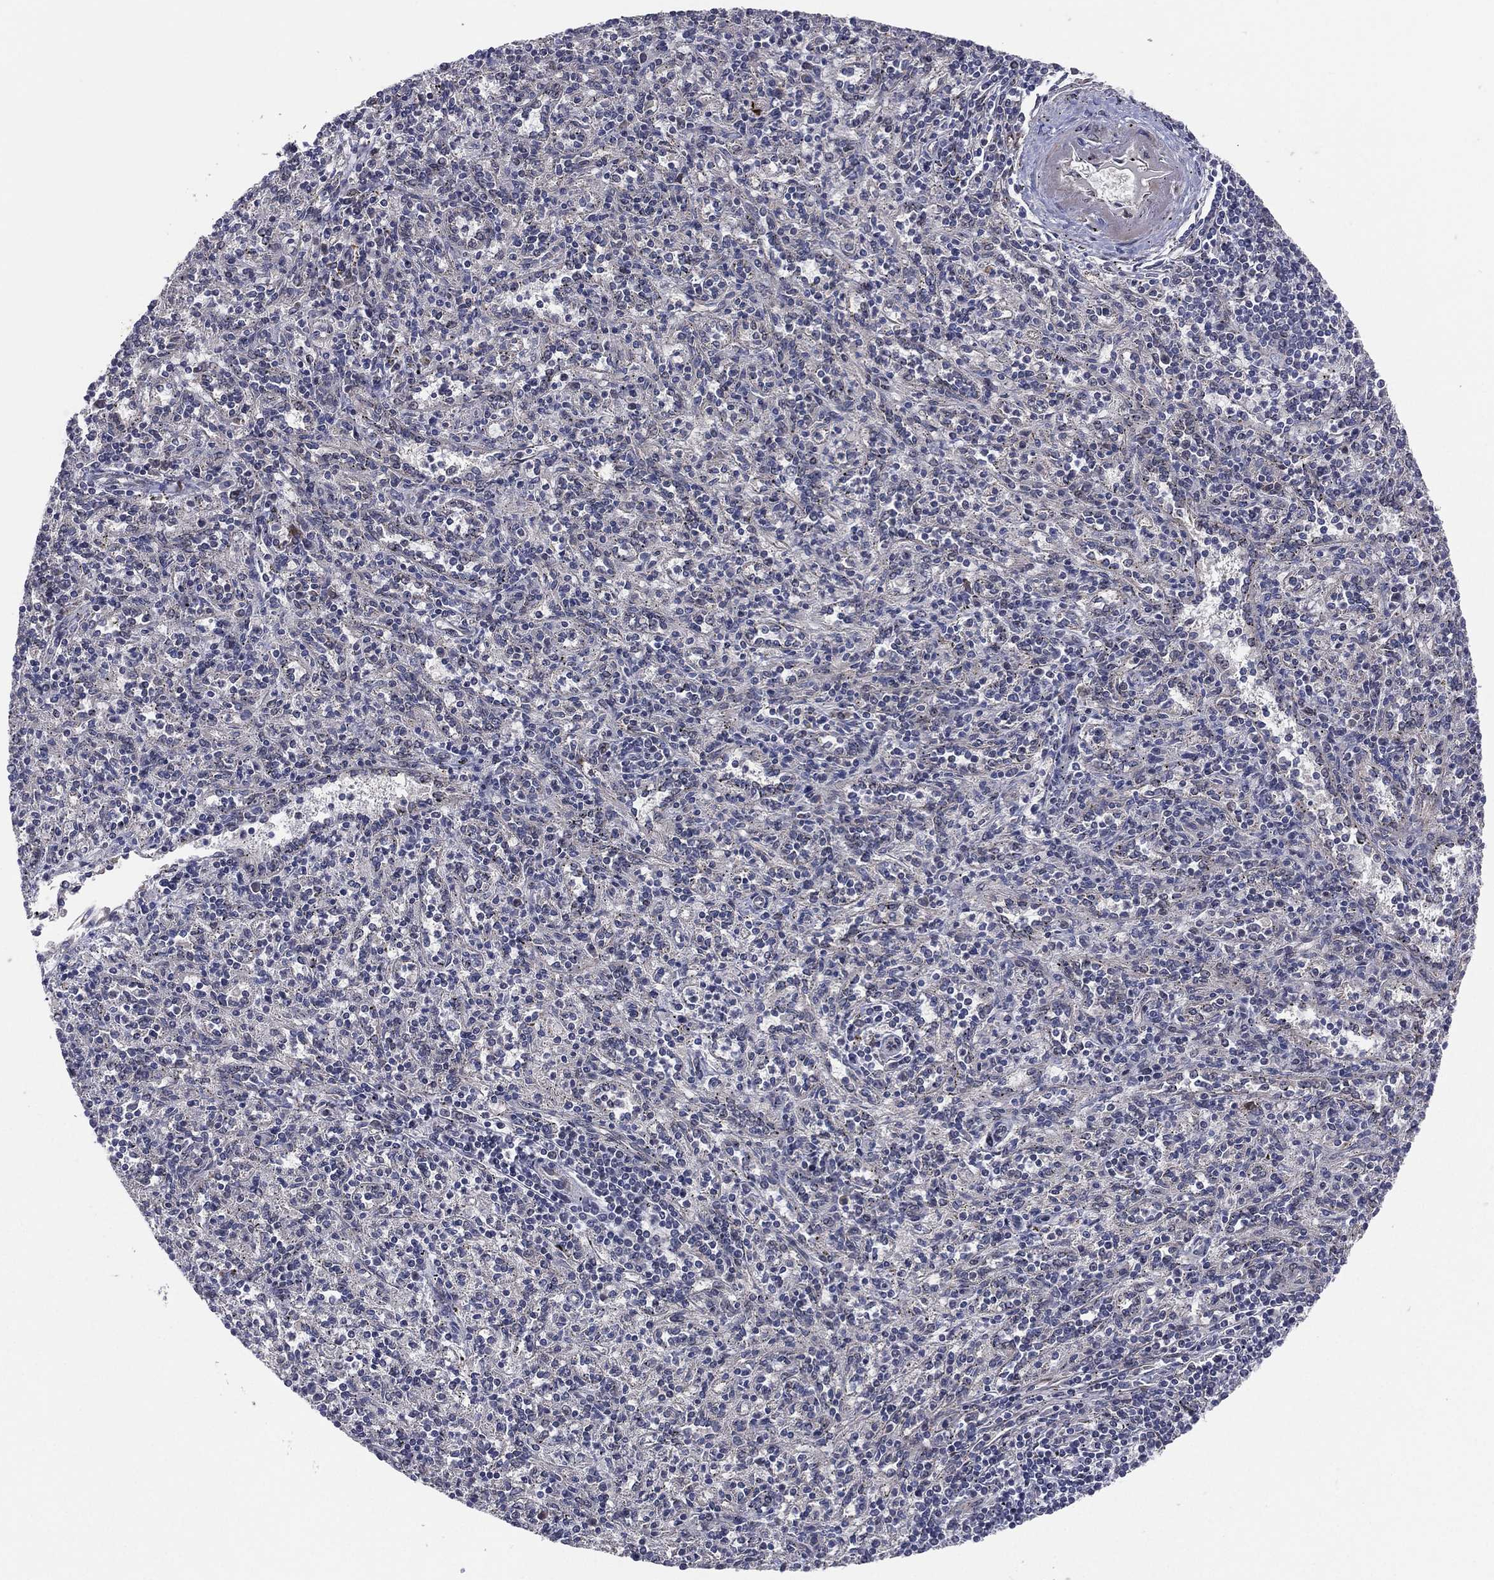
{"staining": {"intensity": "negative", "quantity": "none", "location": "none"}, "tissue": "spleen", "cell_type": "Cells in red pulp", "image_type": "normal", "snomed": [{"axis": "morphology", "description": "Normal tissue, NOS"}, {"axis": "topography", "description": "Spleen"}], "caption": "Spleen stained for a protein using IHC exhibits no staining cells in red pulp.", "gene": "UTP14A", "patient": {"sex": "male", "age": 69}}